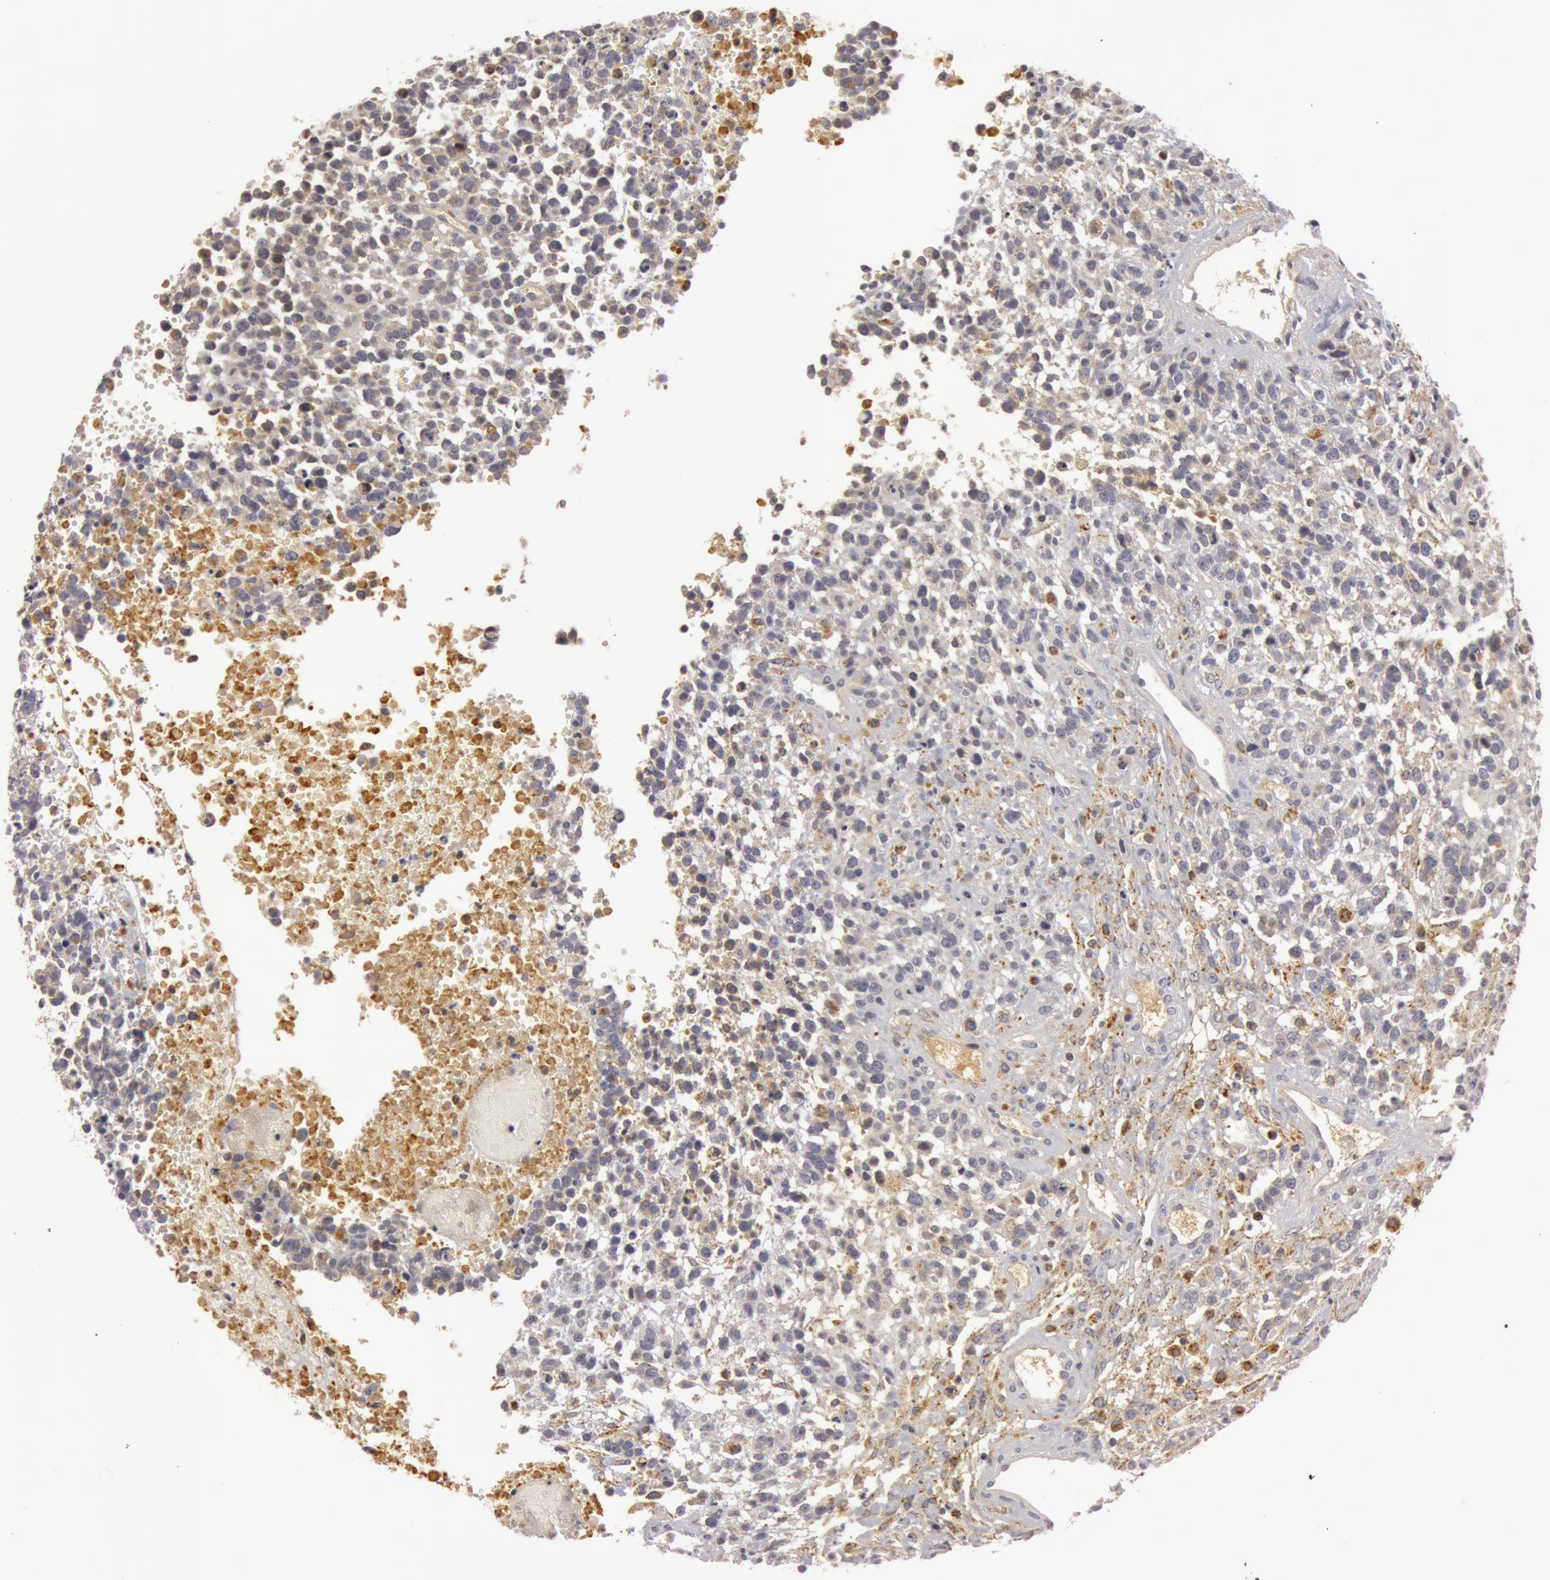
{"staining": {"intensity": "weak", "quantity": ">75%", "location": "cytoplasmic/membranous"}, "tissue": "glioma", "cell_type": "Tumor cells", "image_type": "cancer", "snomed": [{"axis": "morphology", "description": "Glioma, malignant, High grade"}, {"axis": "topography", "description": "Brain"}], "caption": "Immunohistochemistry (DAB (3,3'-diaminobenzidine)) staining of human malignant high-grade glioma exhibits weak cytoplasmic/membranous protein staining in approximately >75% of tumor cells. The staining was performed using DAB (3,3'-diaminobenzidine) to visualize the protein expression in brown, while the nuclei were stained in blue with hematoxylin (Magnification: 20x).", "gene": "C7", "patient": {"sex": "male", "age": 66}}